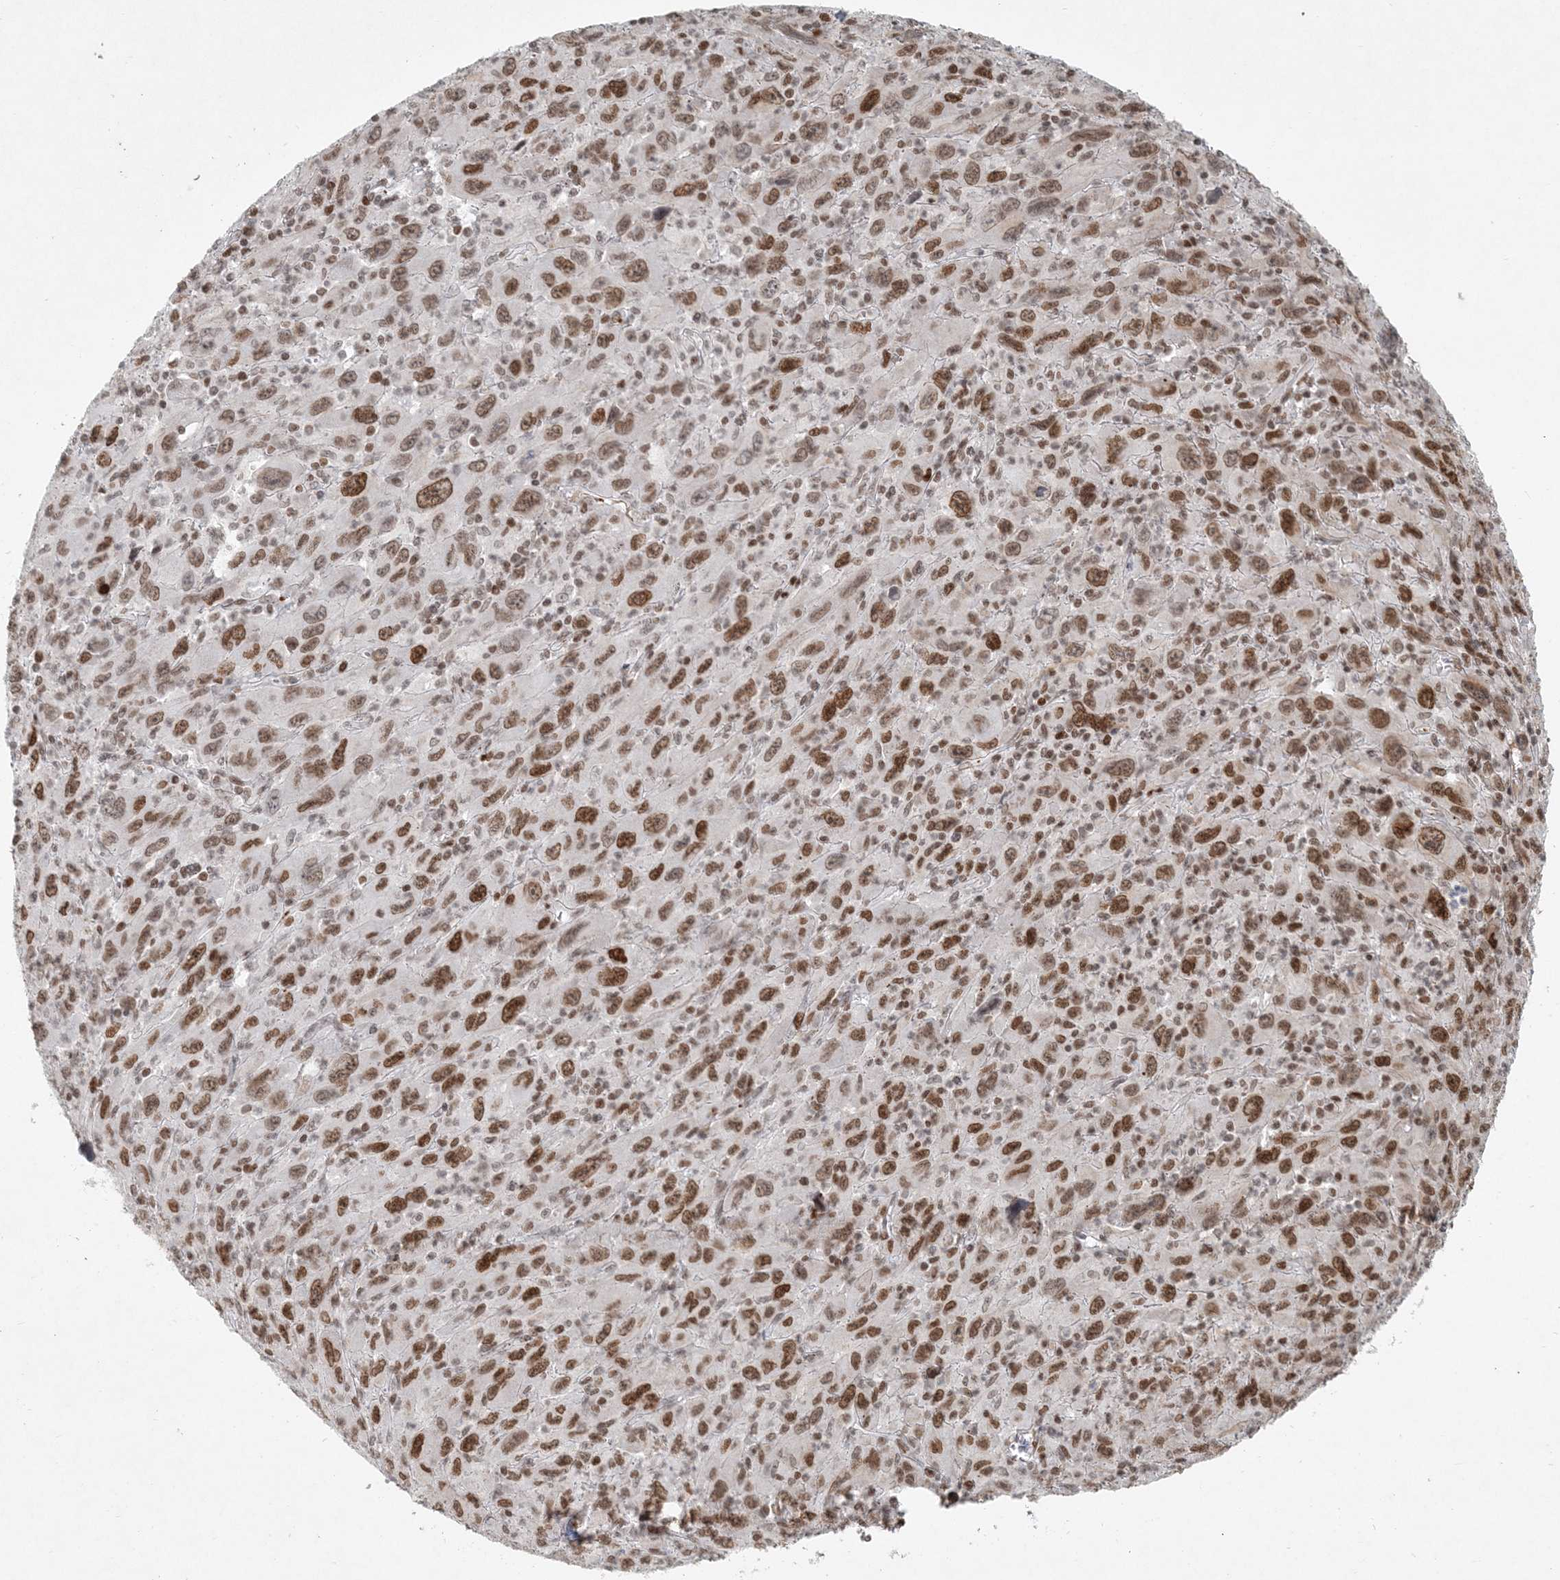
{"staining": {"intensity": "moderate", "quantity": ">75%", "location": "nuclear"}, "tissue": "melanoma", "cell_type": "Tumor cells", "image_type": "cancer", "snomed": [{"axis": "morphology", "description": "Malignant melanoma, Metastatic site"}, {"axis": "topography", "description": "Skin"}], "caption": "The image reveals staining of melanoma, revealing moderate nuclear protein expression (brown color) within tumor cells. The protein is shown in brown color, while the nuclei are stained blue.", "gene": "BAZ1B", "patient": {"sex": "female", "age": 56}}